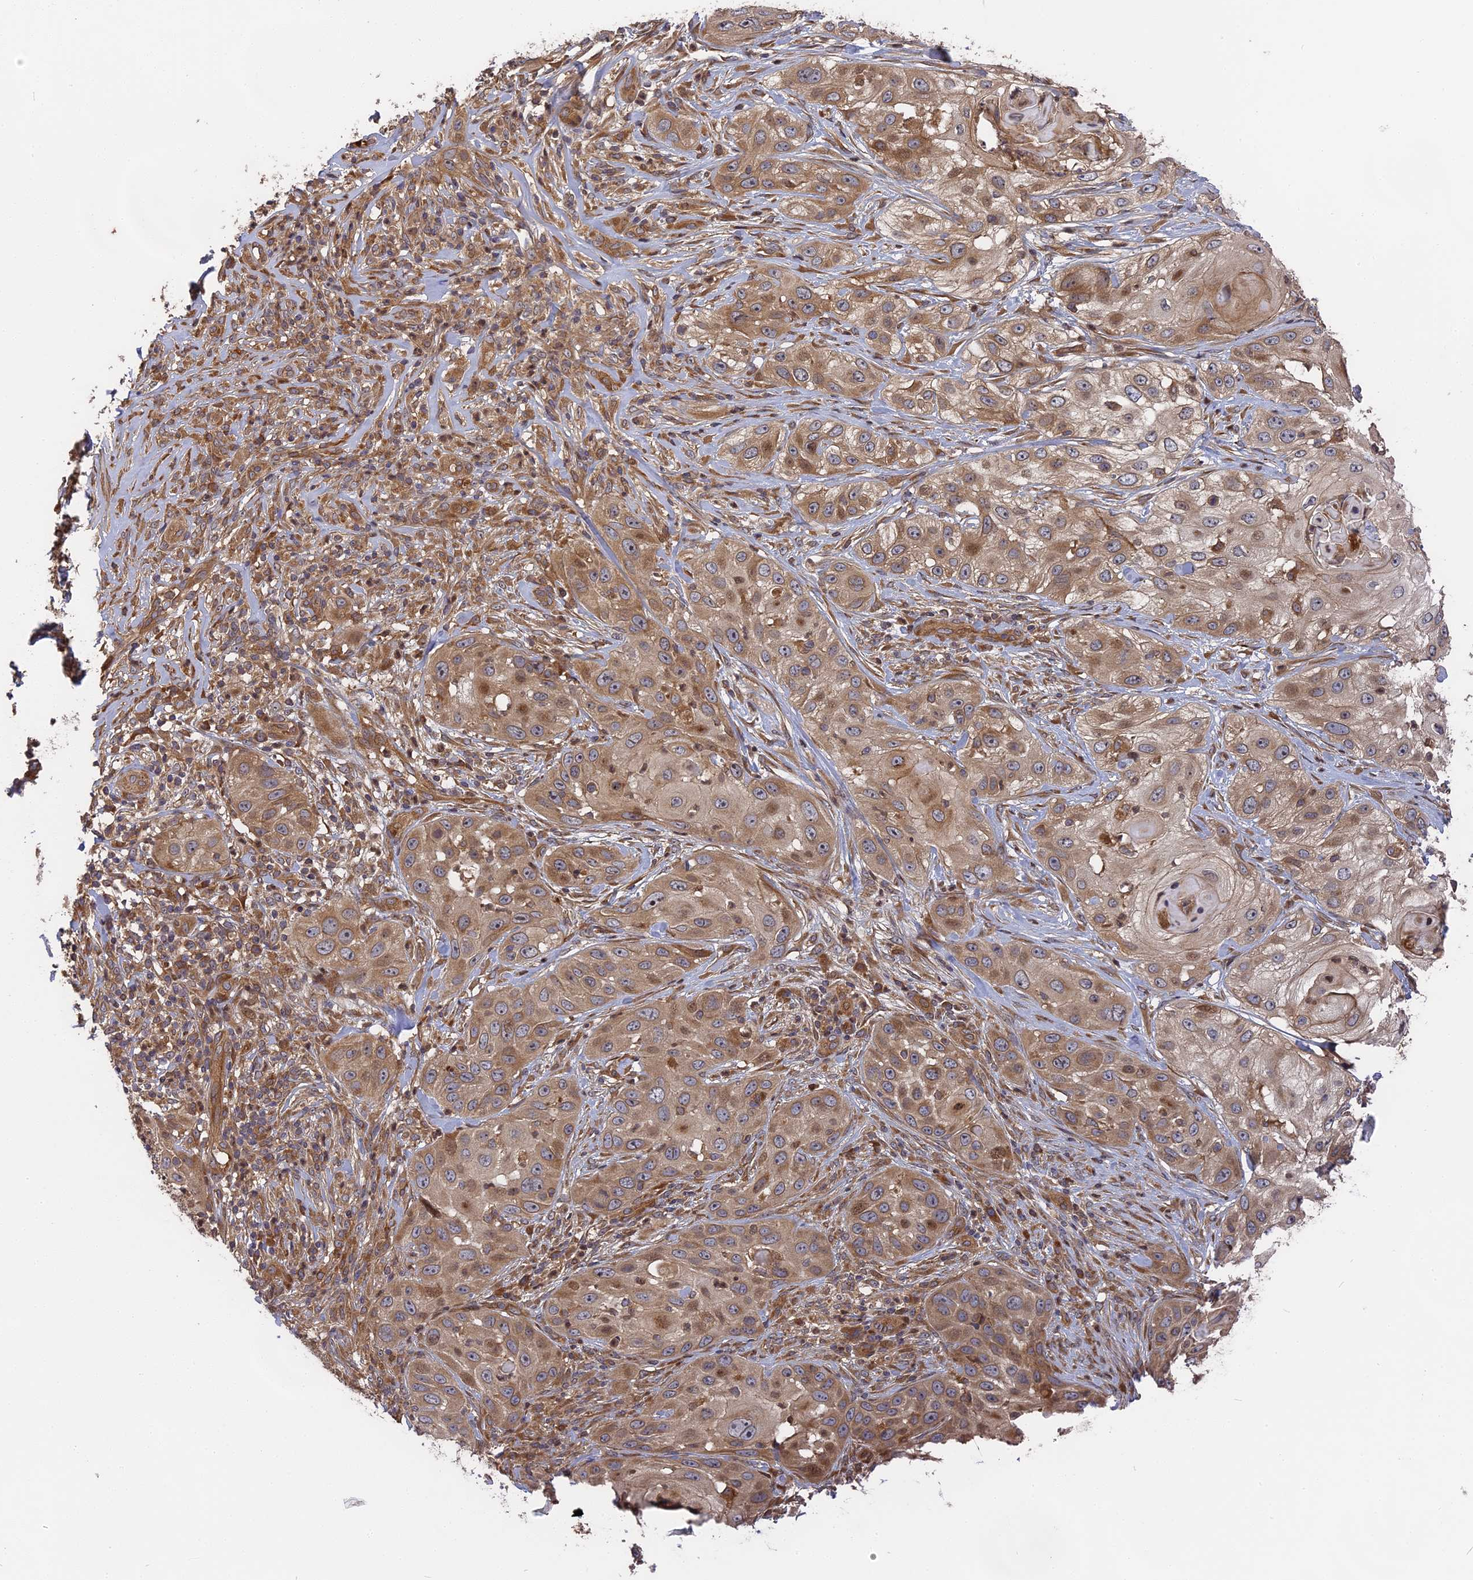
{"staining": {"intensity": "moderate", "quantity": ">75%", "location": "cytoplasmic/membranous"}, "tissue": "skin cancer", "cell_type": "Tumor cells", "image_type": "cancer", "snomed": [{"axis": "morphology", "description": "Squamous cell carcinoma, NOS"}, {"axis": "topography", "description": "Skin"}], "caption": "IHC (DAB (3,3'-diaminobenzidine)) staining of human skin squamous cell carcinoma demonstrates moderate cytoplasmic/membranous protein positivity in about >75% of tumor cells. (IHC, brightfield microscopy, high magnification).", "gene": "TMUB2", "patient": {"sex": "female", "age": 44}}